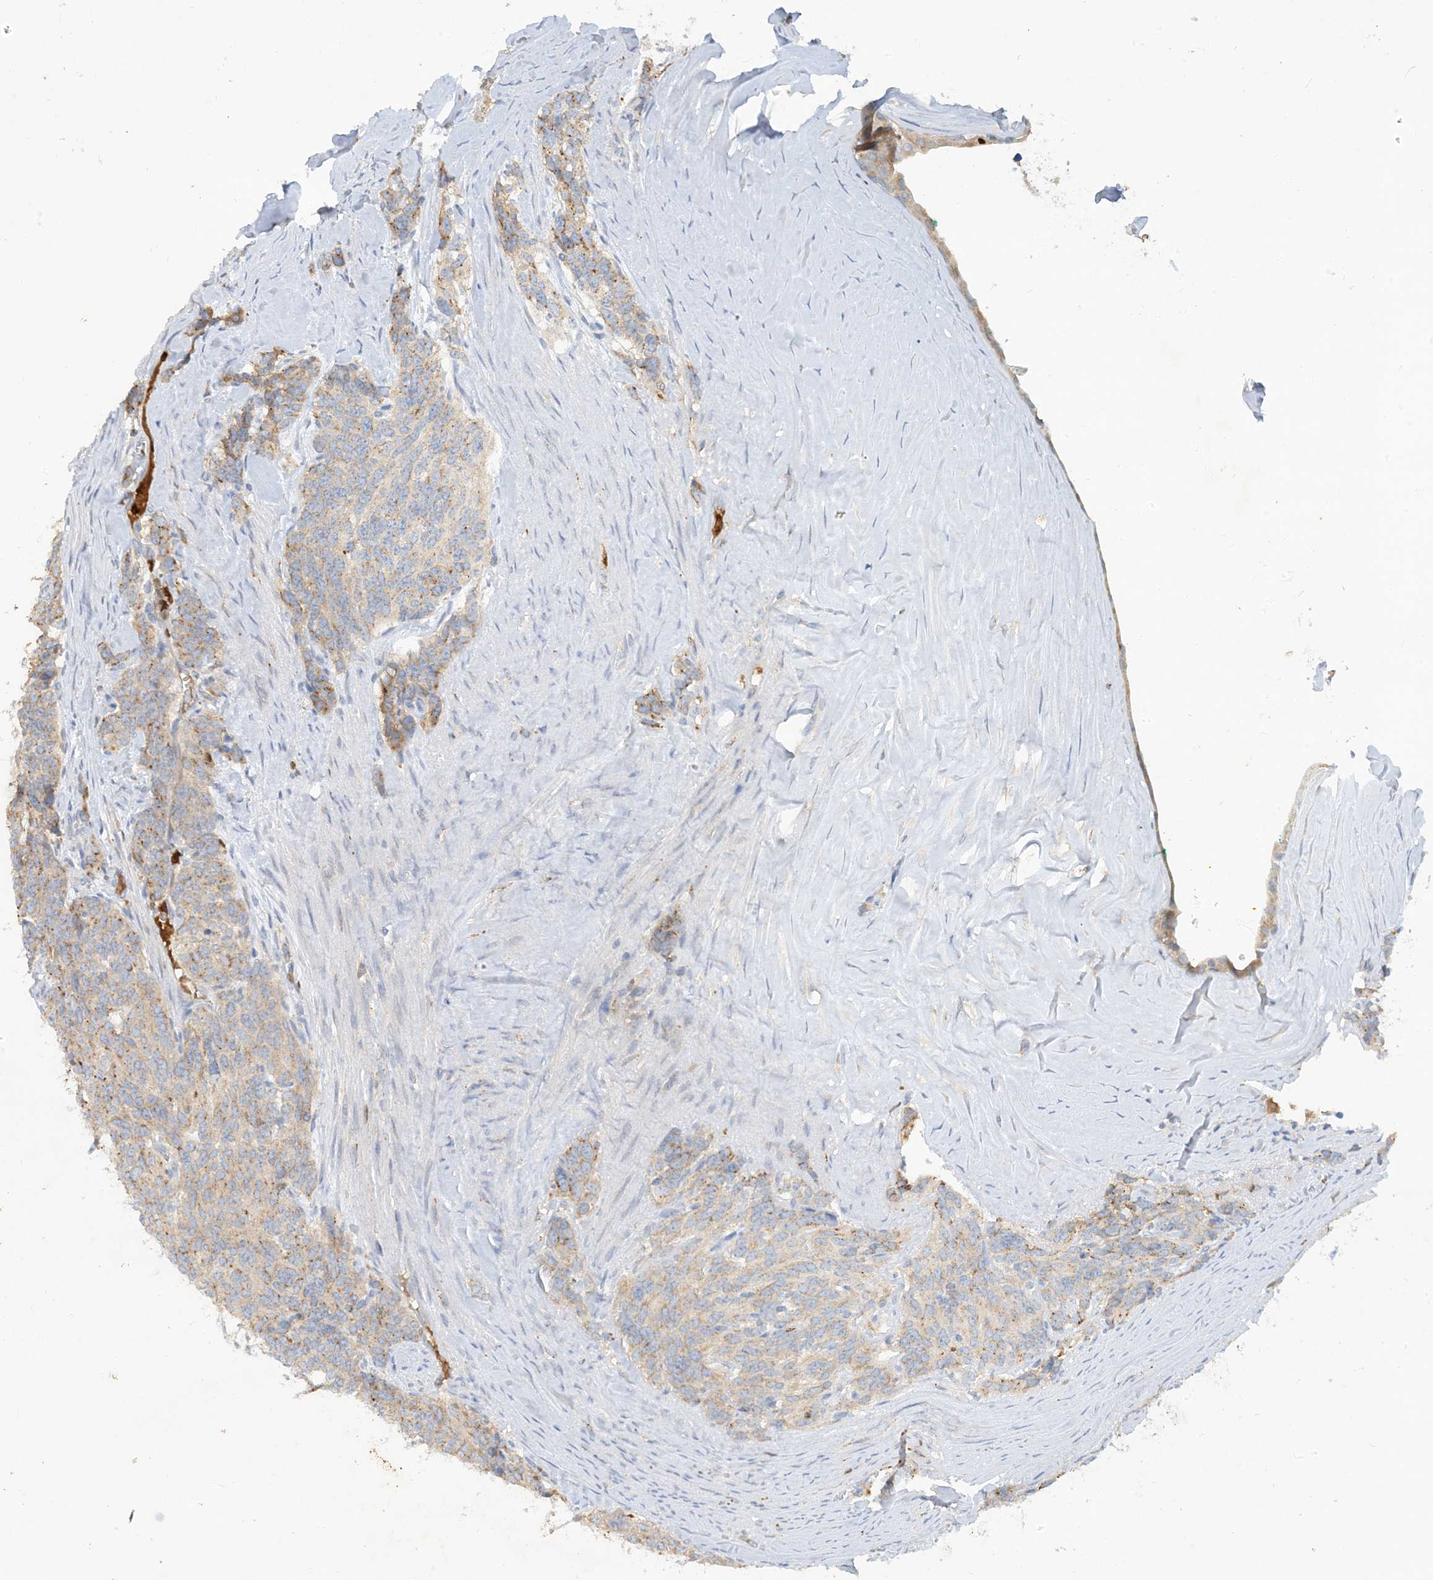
{"staining": {"intensity": "weak", "quantity": ">75%", "location": "cytoplasmic/membranous"}, "tissue": "carcinoid", "cell_type": "Tumor cells", "image_type": "cancer", "snomed": [{"axis": "morphology", "description": "Carcinoid, malignant, NOS"}, {"axis": "topography", "description": "Lung"}], "caption": "Protein expression by immunohistochemistry exhibits weak cytoplasmic/membranous staining in approximately >75% of tumor cells in carcinoid.", "gene": "DPP9", "patient": {"sex": "female", "age": 46}}